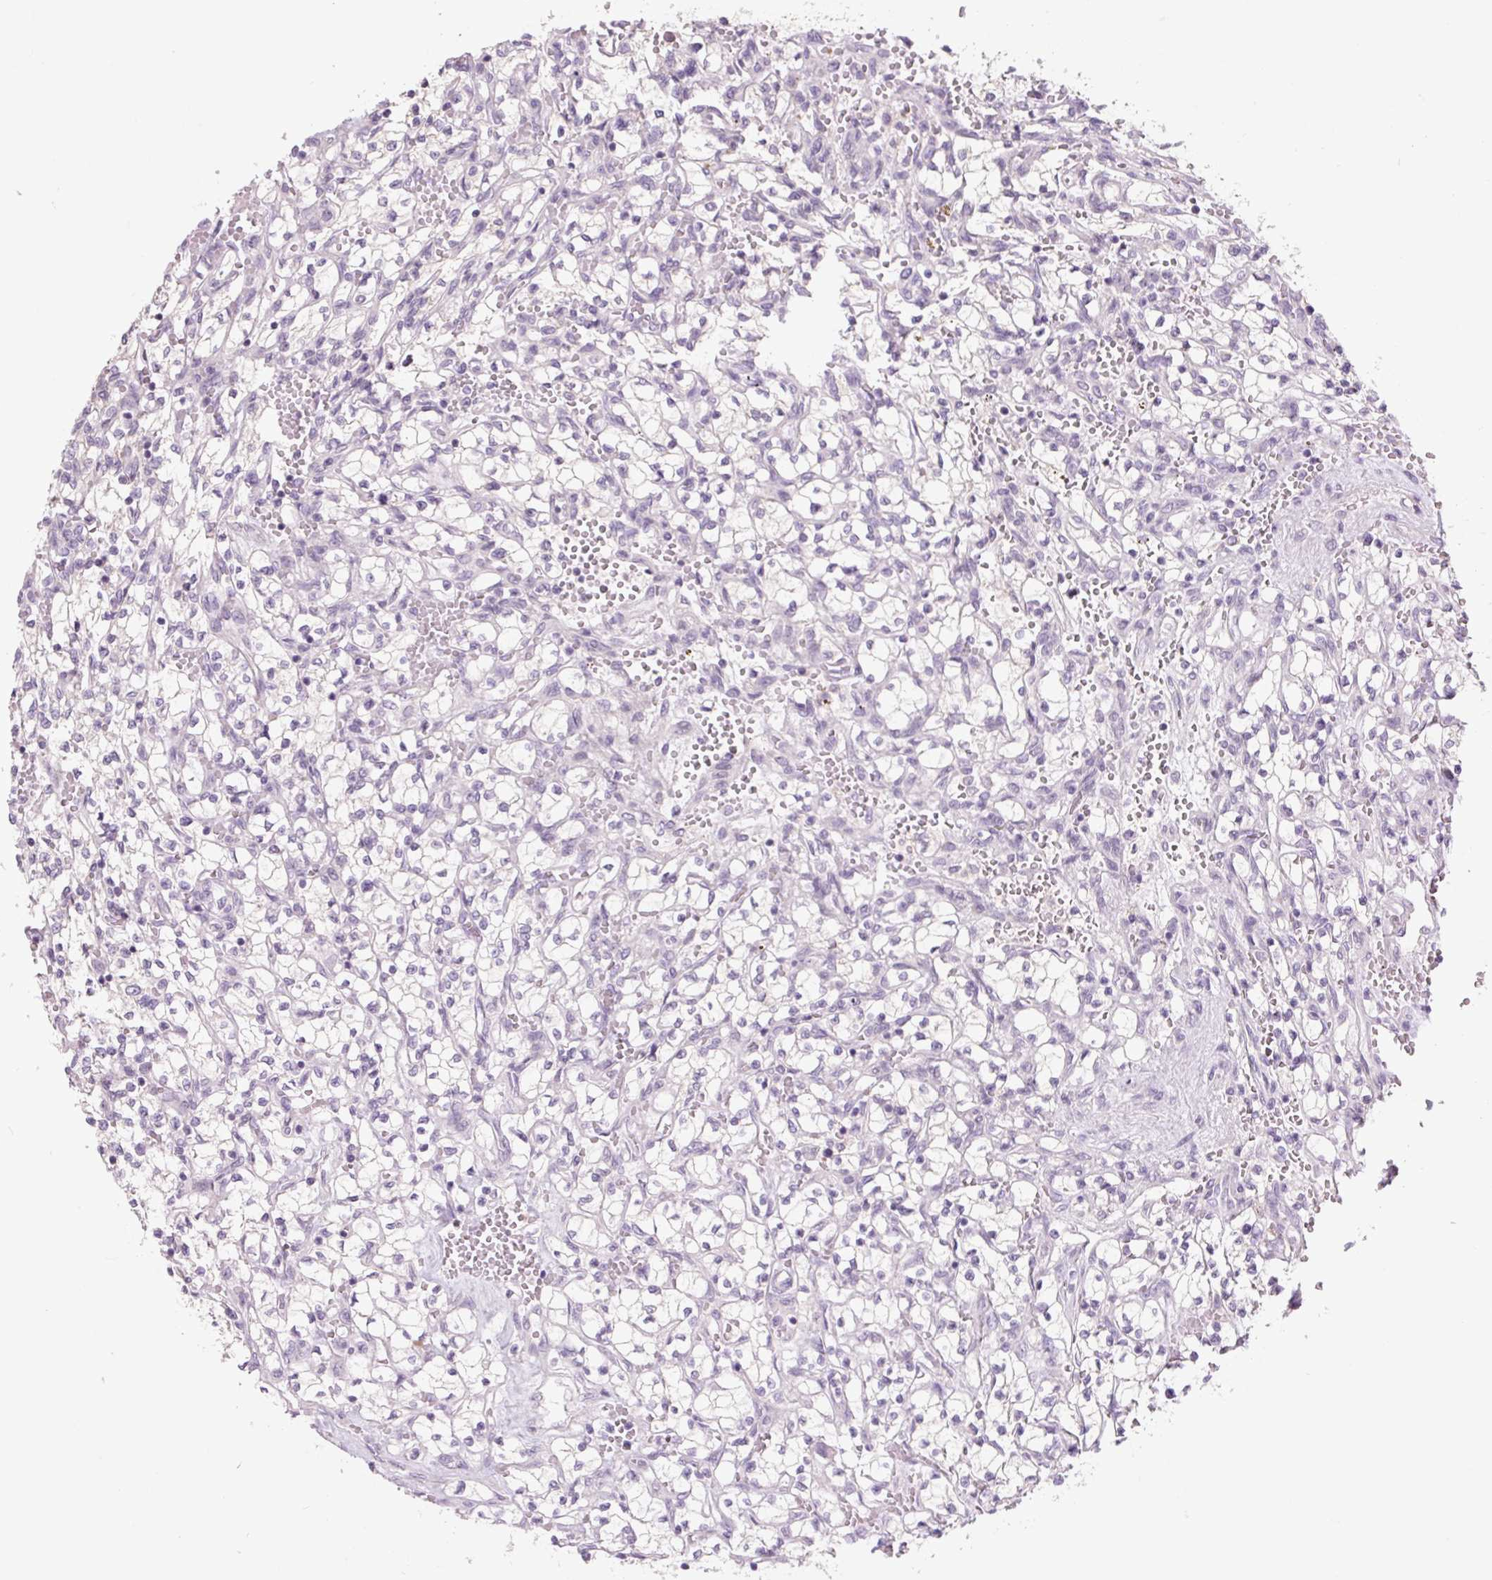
{"staining": {"intensity": "negative", "quantity": "none", "location": "none"}, "tissue": "renal cancer", "cell_type": "Tumor cells", "image_type": "cancer", "snomed": [{"axis": "morphology", "description": "Adenocarcinoma, NOS"}, {"axis": "topography", "description": "Kidney"}], "caption": "The micrograph shows no significant staining in tumor cells of renal cancer (adenocarcinoma).", "gene": "TMEM100", "patient": {"sex": "female", "age": 64}}